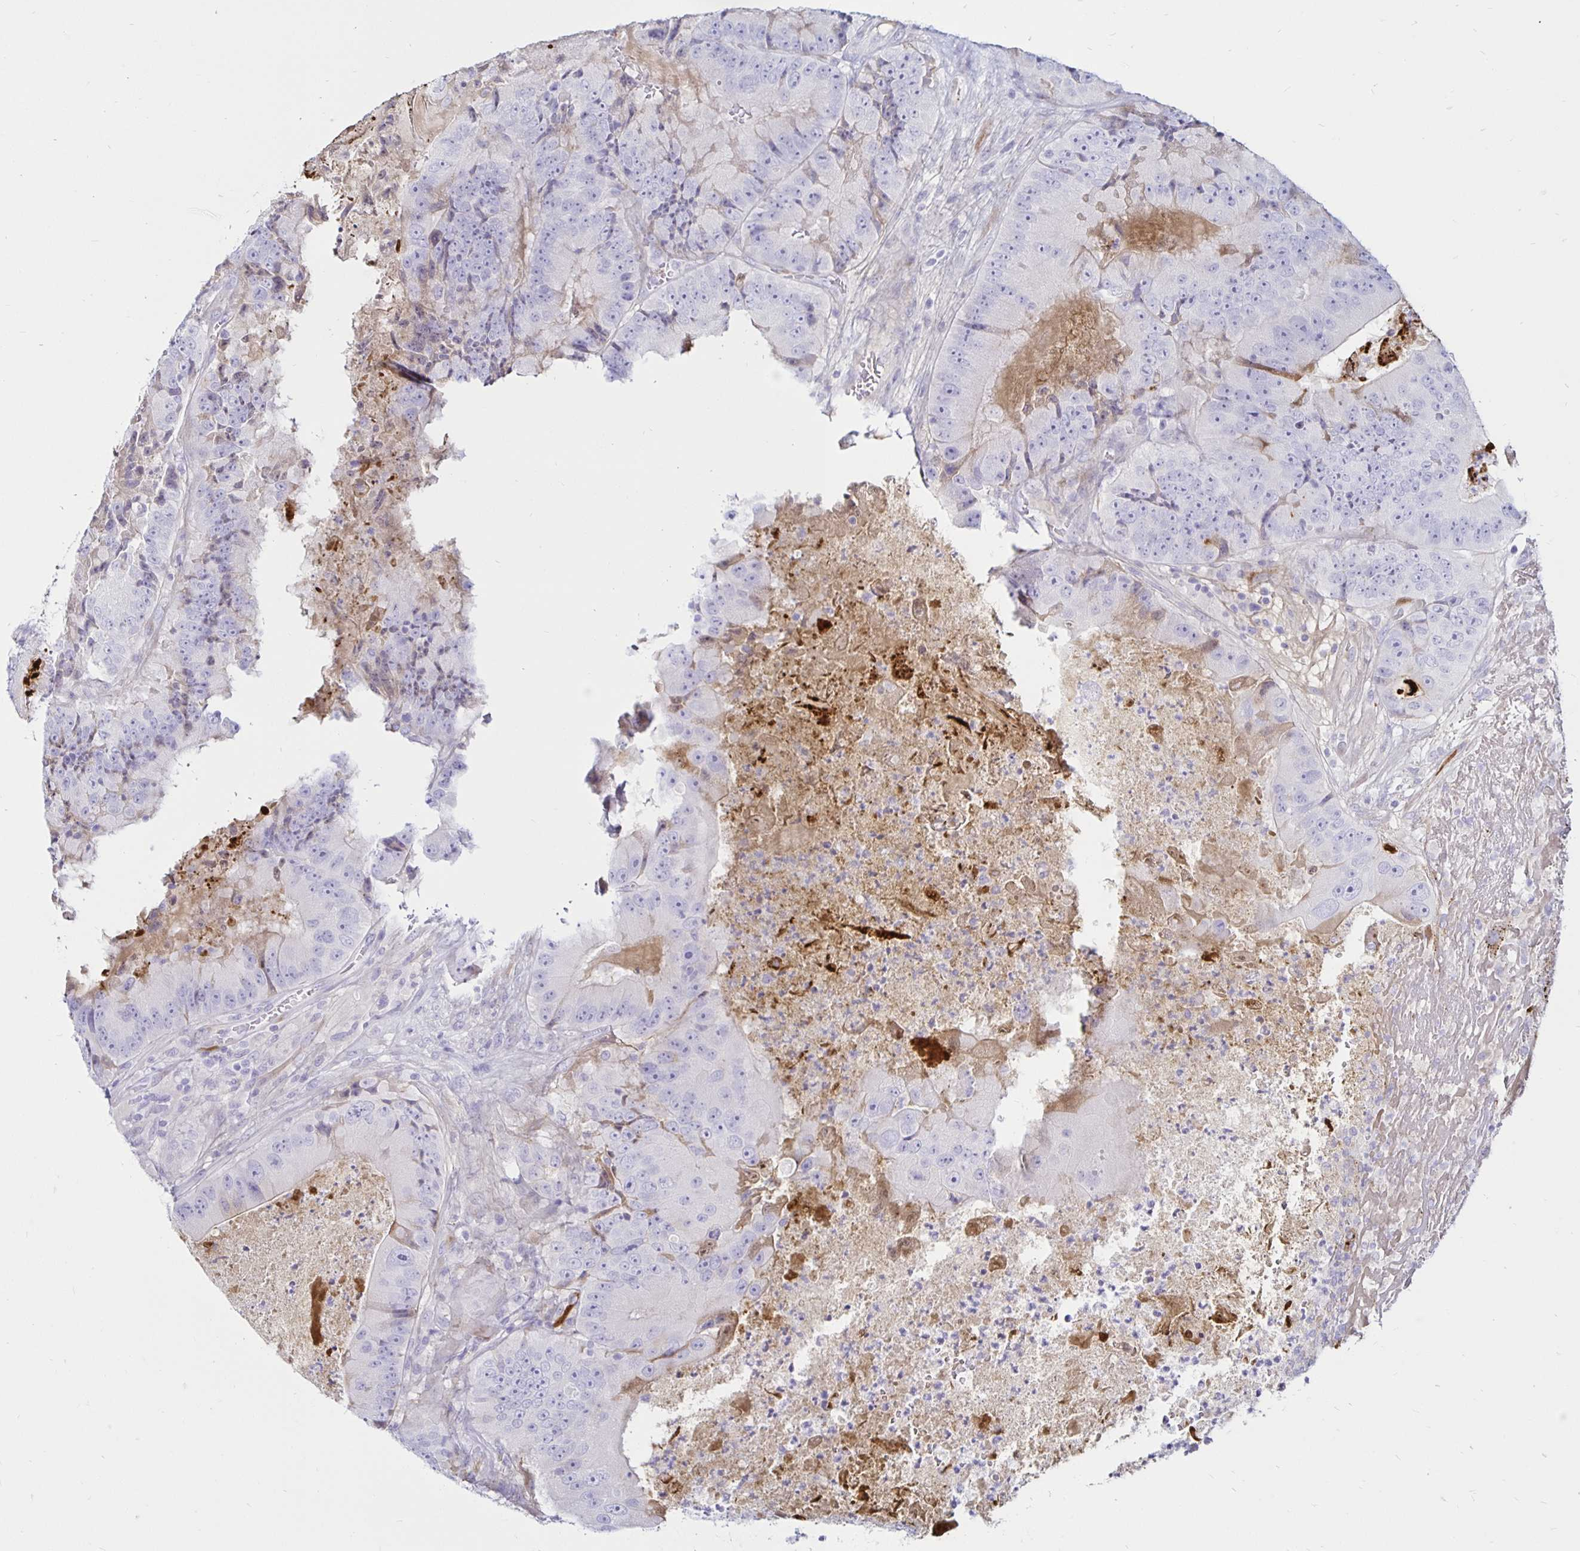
{"staining": {"intensity": "weak", "quantity": "<25%", "location": "cytoplasmic/membranous"}, "tissue": "colorectal cancer", "cell_type": "Tumor cells", "image_type": "cancer", "snomed": [{"axis": "morphology", "description": "Adenocarcinoma, NOS"}, {"axis": "topography", "description": "Colon"}], "caption": "Tumor cells show no significant protein staining in adenocarcinoma (colorectal).", "gene": "TIMP1", "patient": {"sex": "female", "age": 86}}